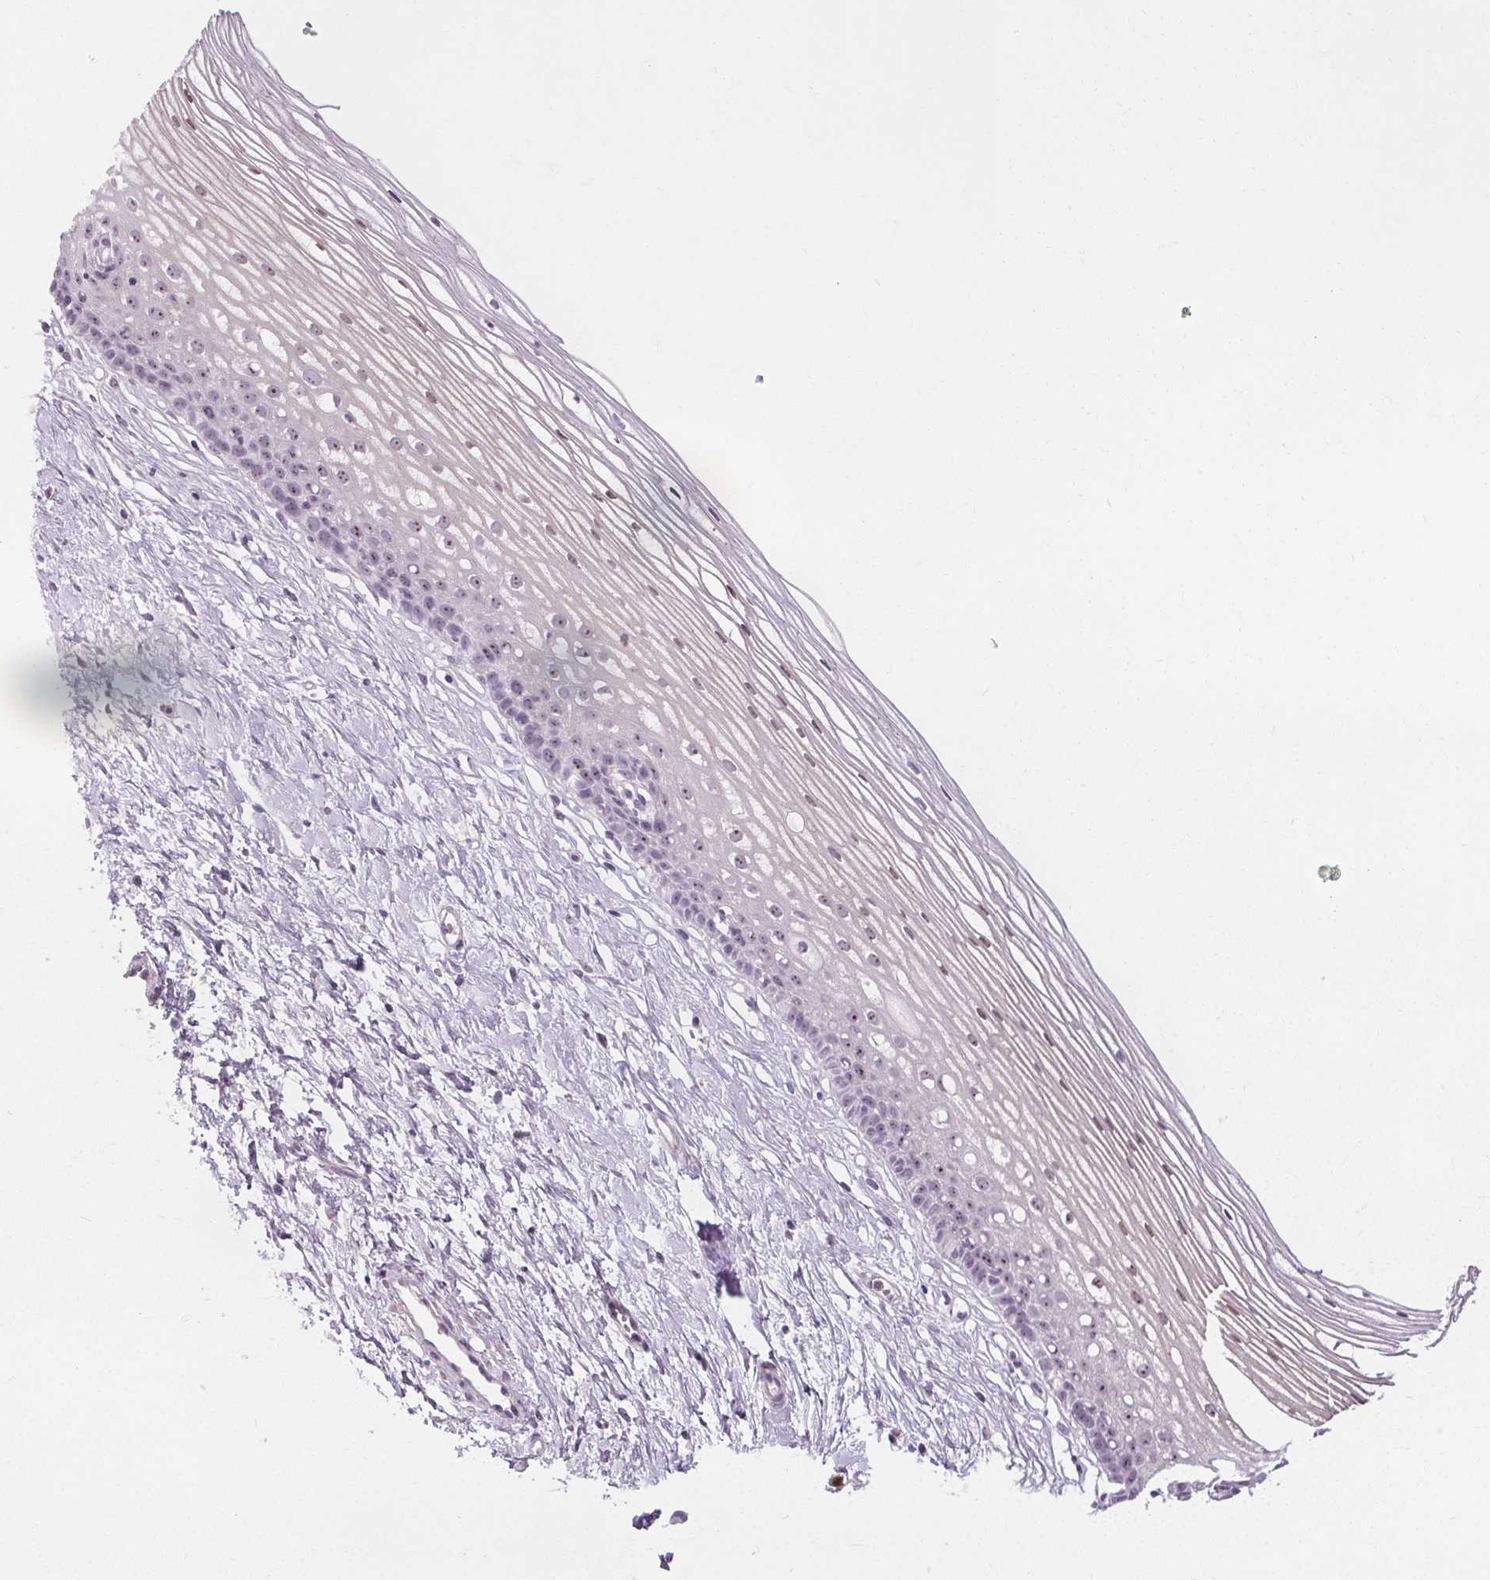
{"staining": {"intensity": "negative", "quantity": "none", "location": "none"}, "tissue": "cervix", "cell_type": "Glandular cells", "image_type": "normal", "snomed": [{"axis": "morphology", "description": "Normal tissue, NOS"}, {"axis": "topography", "description": "Cervix"}], "caption": "Immunohistochemistry (IHC) of unremarkable cervix displays no staining in glandular cells.", "gene": "NOLC1", "patient": {"sex": "female", "age": 40}}